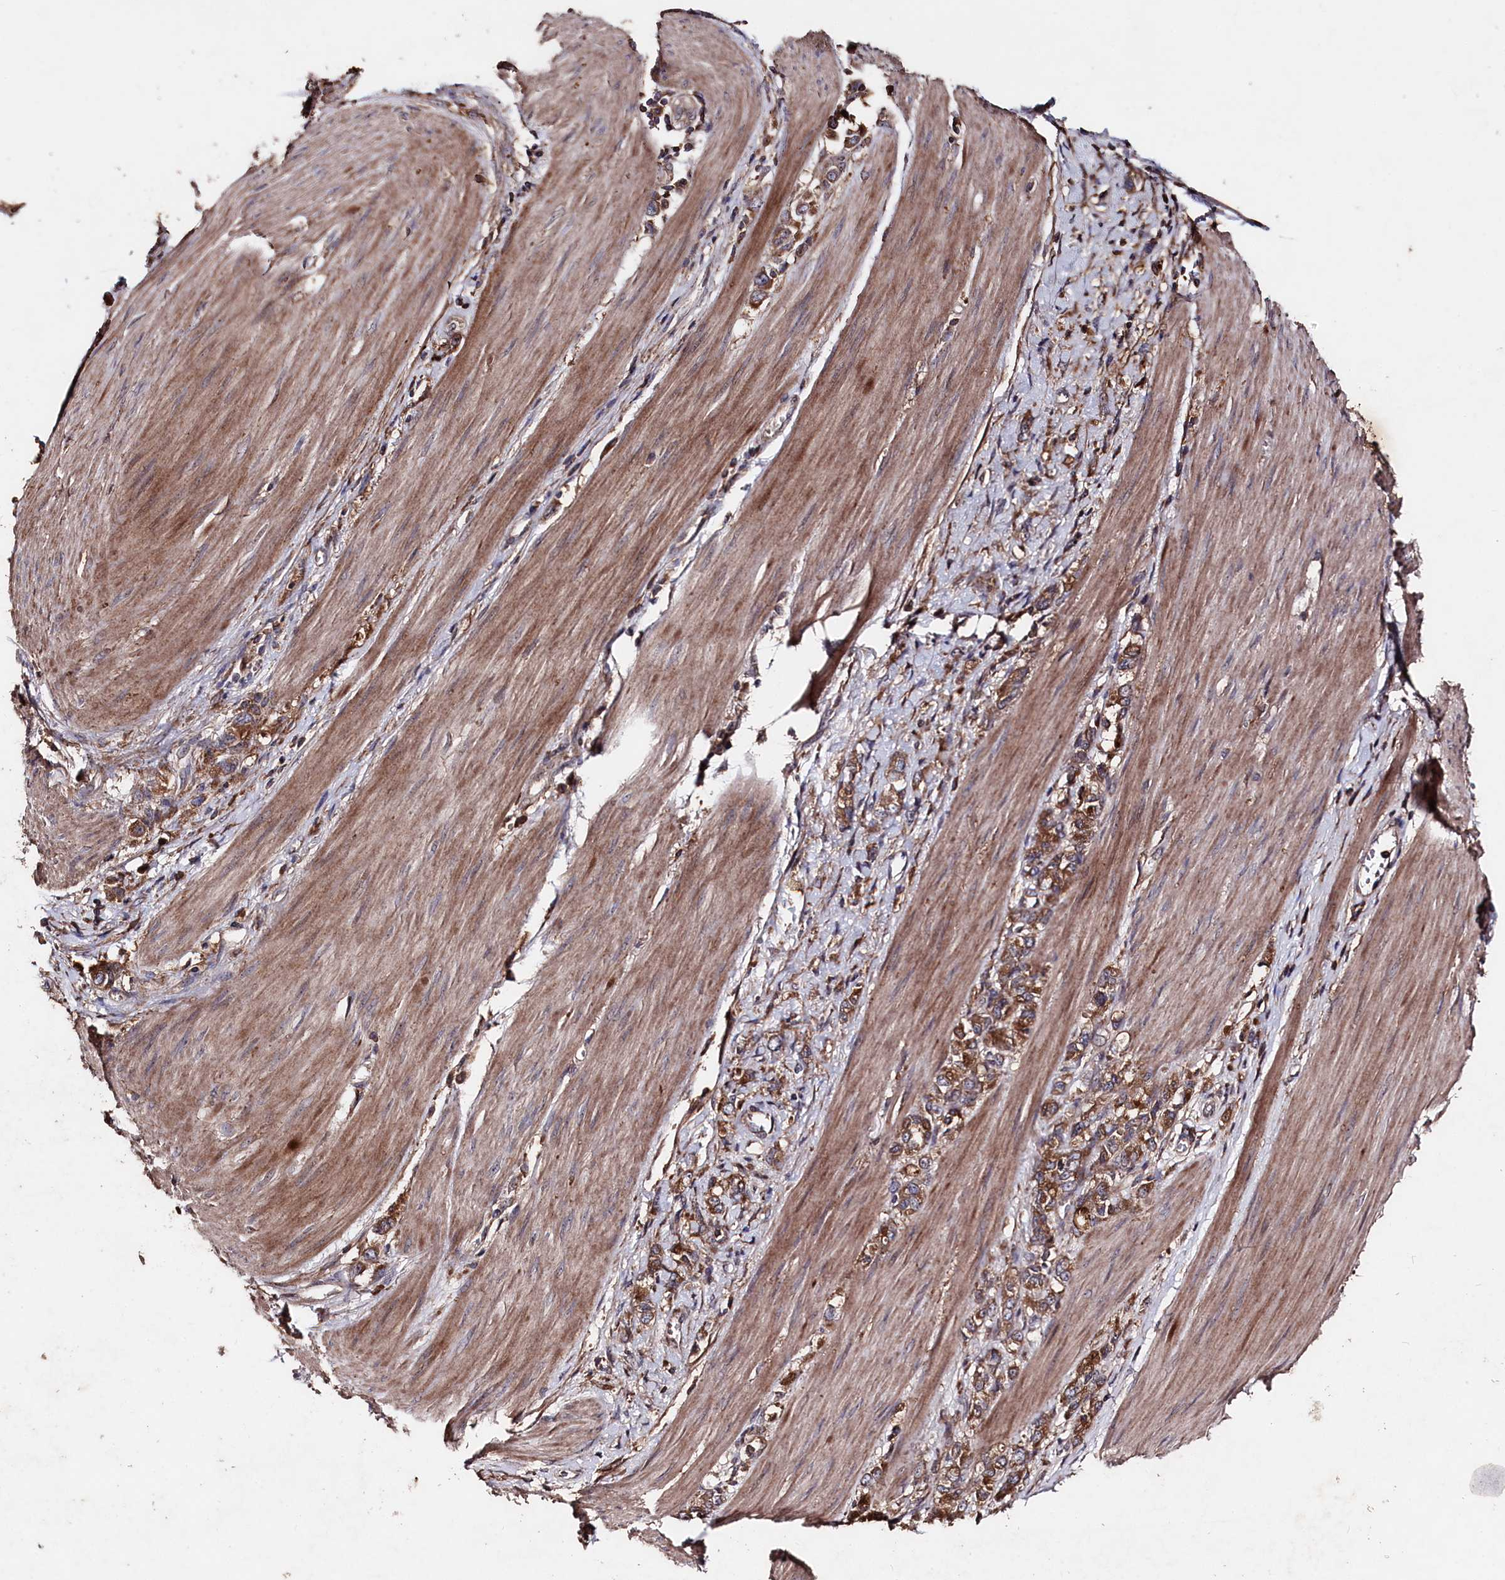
{"staining": {"intensity": "moderate", "quantity": ">75%", "location": "cytoplasmic/membranous"}, "tissue": "stomach cancer", "cell_type": "Tumor cells", "image_type": "cancer", "snomed": [{"axis": "morphology", "description": "Adenocarcinoma, NOS"}, {"axis": "topography", "description": "Stomach"}], "caption": "Protein analysis of stomach cancer (adenocarcinoma) tissue reveals moderate cytoplasmic/membranous expression in about >75% of tumor cells.", "gene": "MYO1H", "patient": {"sex": "female", "age": 76}}